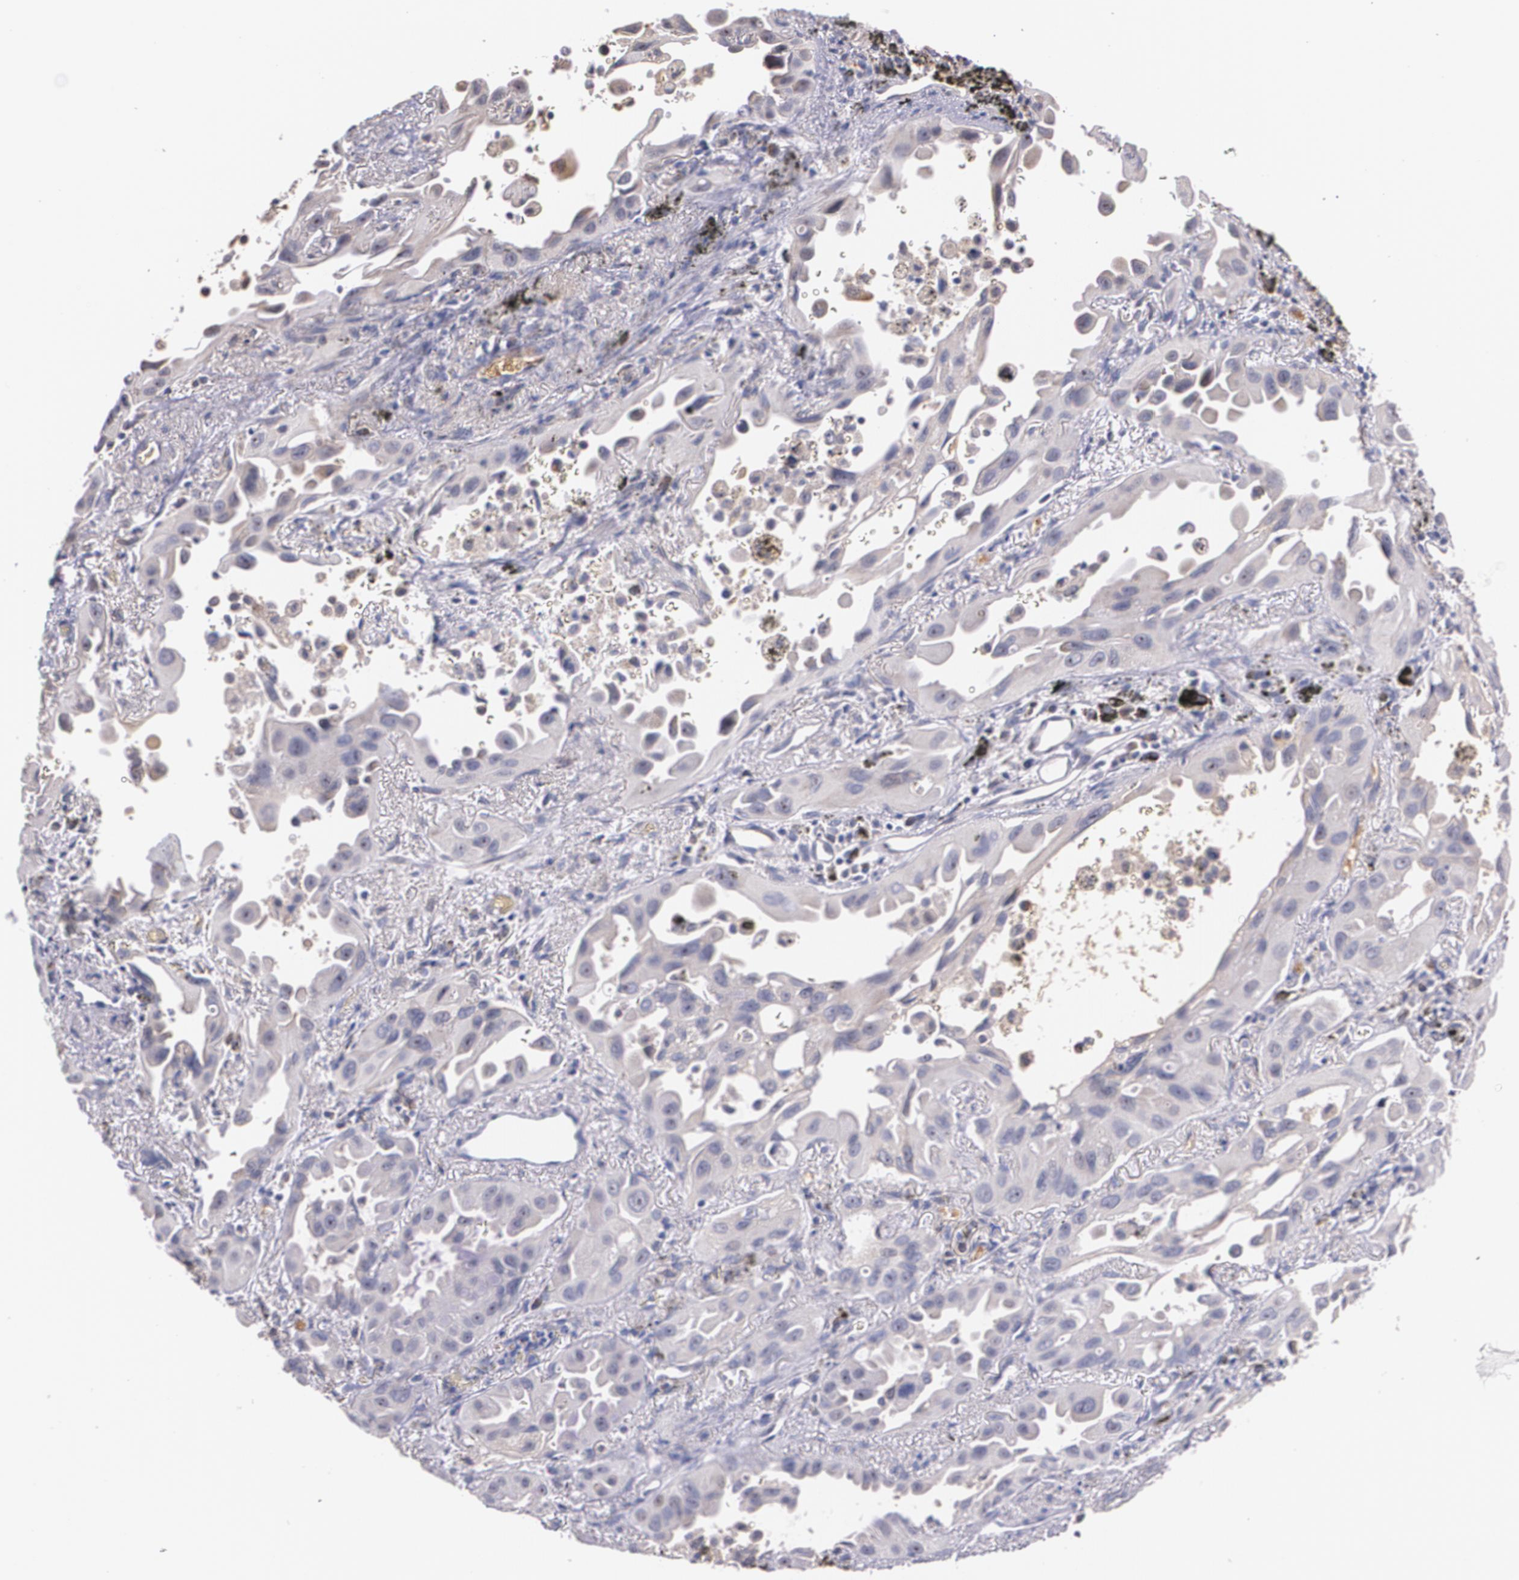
{"staining": {"intensity": "weak", "quantity": "<25%", "location": "cytoplasmic/membranous"}, "tissue": "lung cancer", "cell_type": "Tumor cells", "image_type": "cancer", "snomed": [{"axis": "morphology", "description": "Adenocarcinoma, NOS"}, {"axis": "topography", "description": "Lung"}], "caption": "Immunohistochemistry micrograph of neoplastic tissue: lung adenocarcinoma stained with DAB exhibits no significant protein positivity in tumor cells.", "gene": "AMBP", "patient": {"sex": "male", "age": 68}}